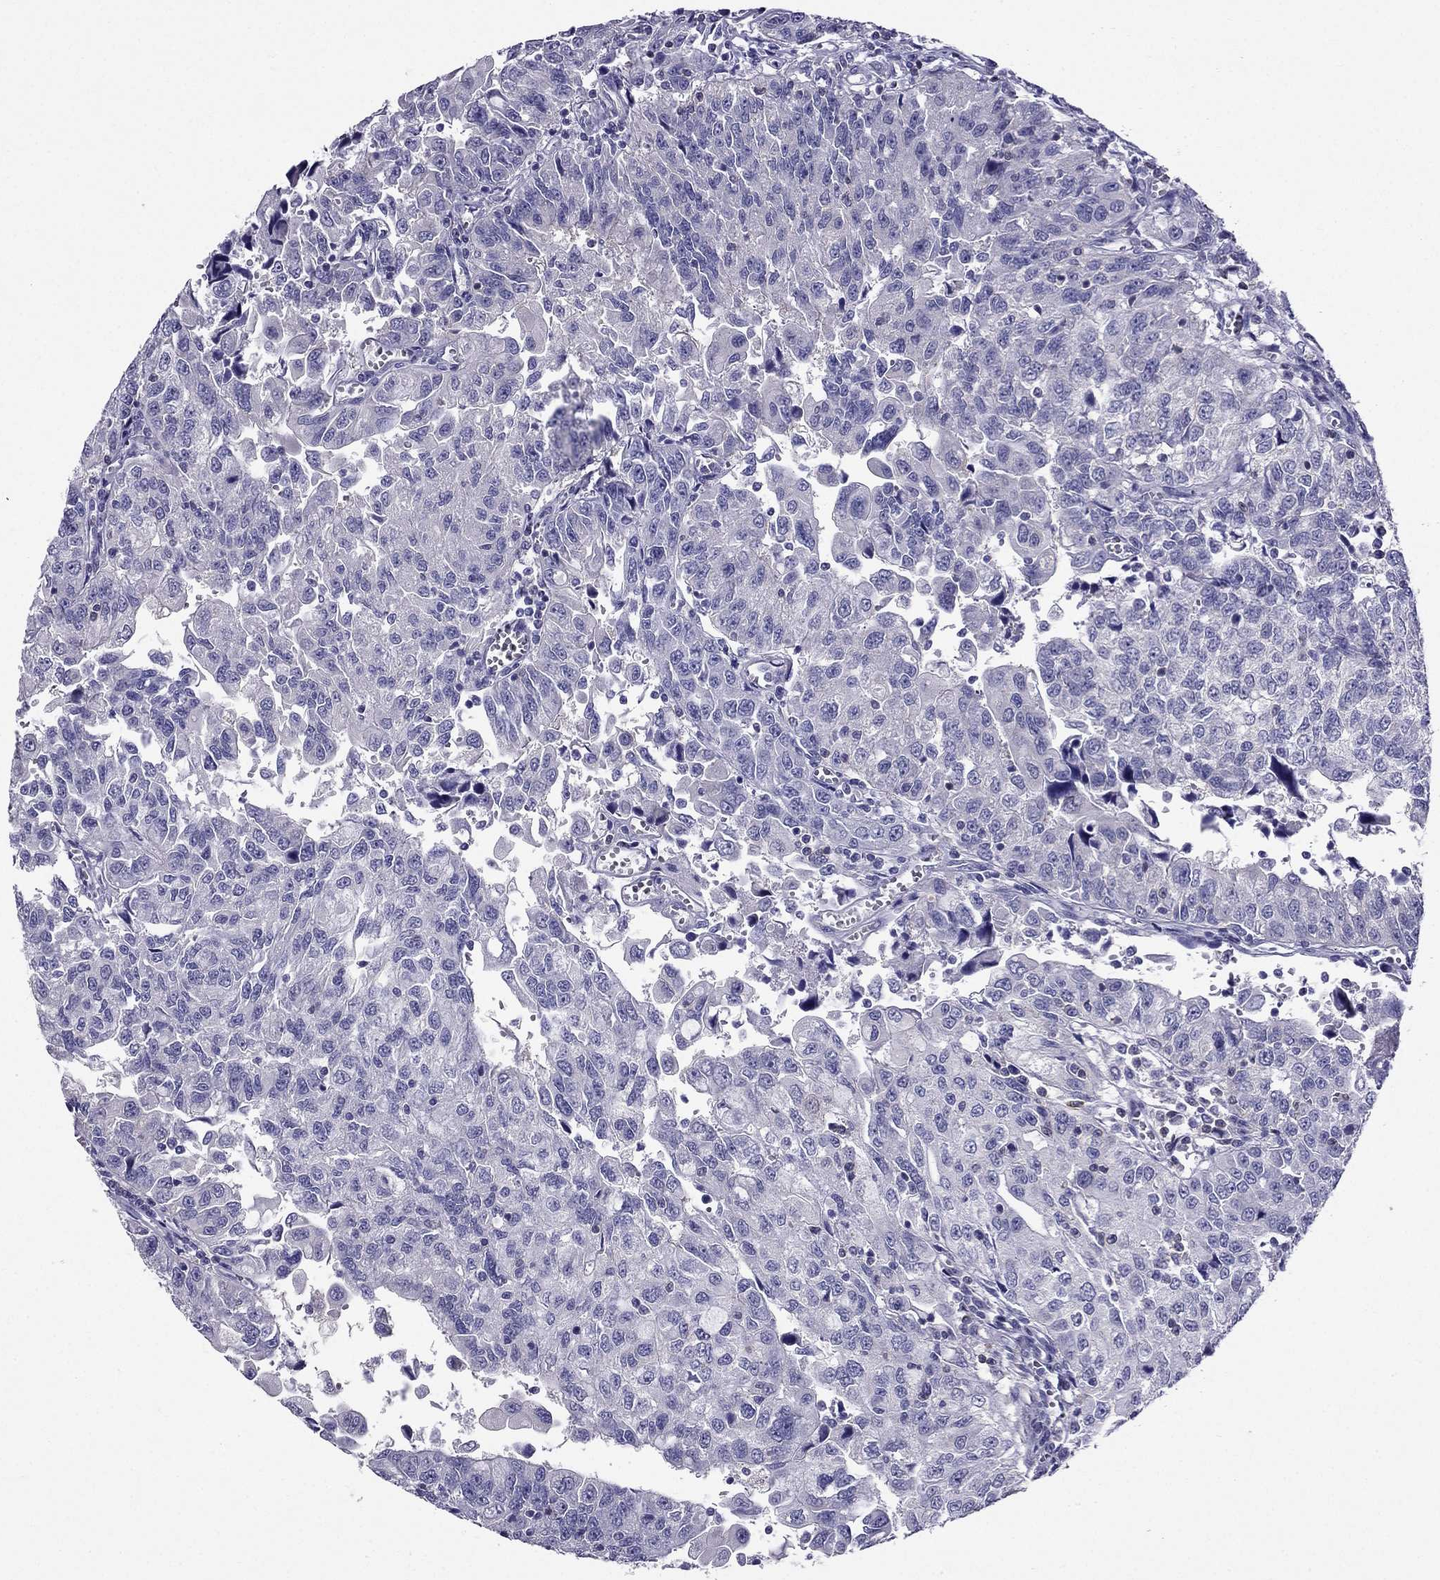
{"staining": {"intensity": "negative", "quantity": "none", "location": "none"}, "tissue": "urothelial cancer", "cell_type": "Tumor cells", "image_type": "cancer", "snomed": [{"axis": "morphology", "description": "Urothelial carcinoma, NOS"}, {"axis": "morphology", "description": "Urothelial carcinoma, High grade"}, {"axis": "topography", "description": "Urinary bladder"}], "caption": "A high-resolution photomicrograph shows immunohistochemistry staining of urothelial cancer, which displays no significant positivity in tumor cells.", "gene": "AAK1", "patient": {"sex": "female", "age": 73}}